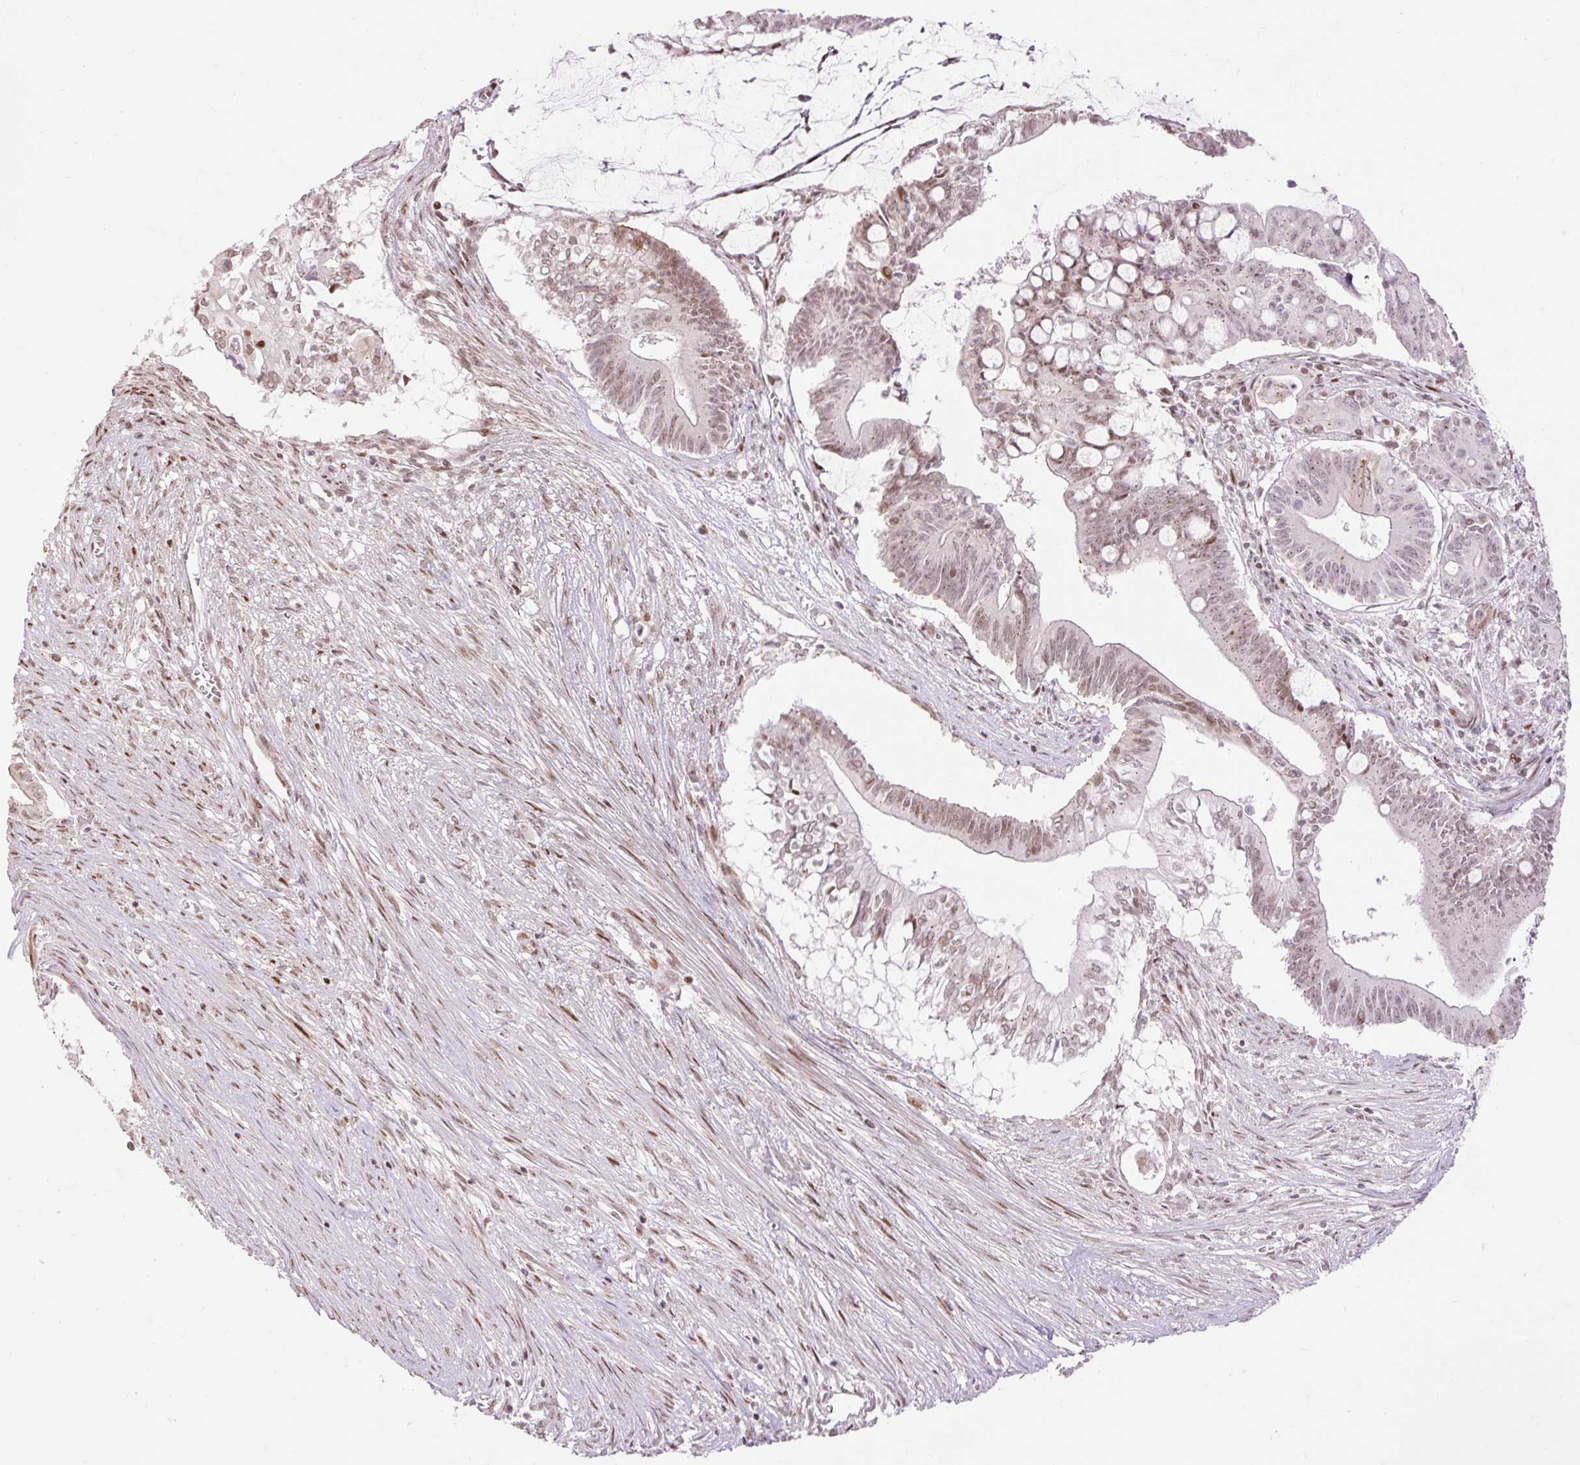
{"staining": {"intensity": "moderate", "quantity": "25%-75%", "location": "nuclear"}, "tissue": "pancreatic cancer", "cell_type": "Tumor cells", "image_type": "cancer", "snomed": [{"axis": "morphology", "description": "Adenocarcinoma, NOS"}, {"axis": "topography", "description": "Pancreas"}], "caption": "Immunohistochemistry (IHC) (DAB (3,3'-diaminobenzidine)) staining of human pancreatic adenocarcinoma exhibits moderate nuclear protein expression in about 25%-75% of tumor cells.", "gene": "RIPPLY3", "patient": {"sex": "male", "age": 68}}